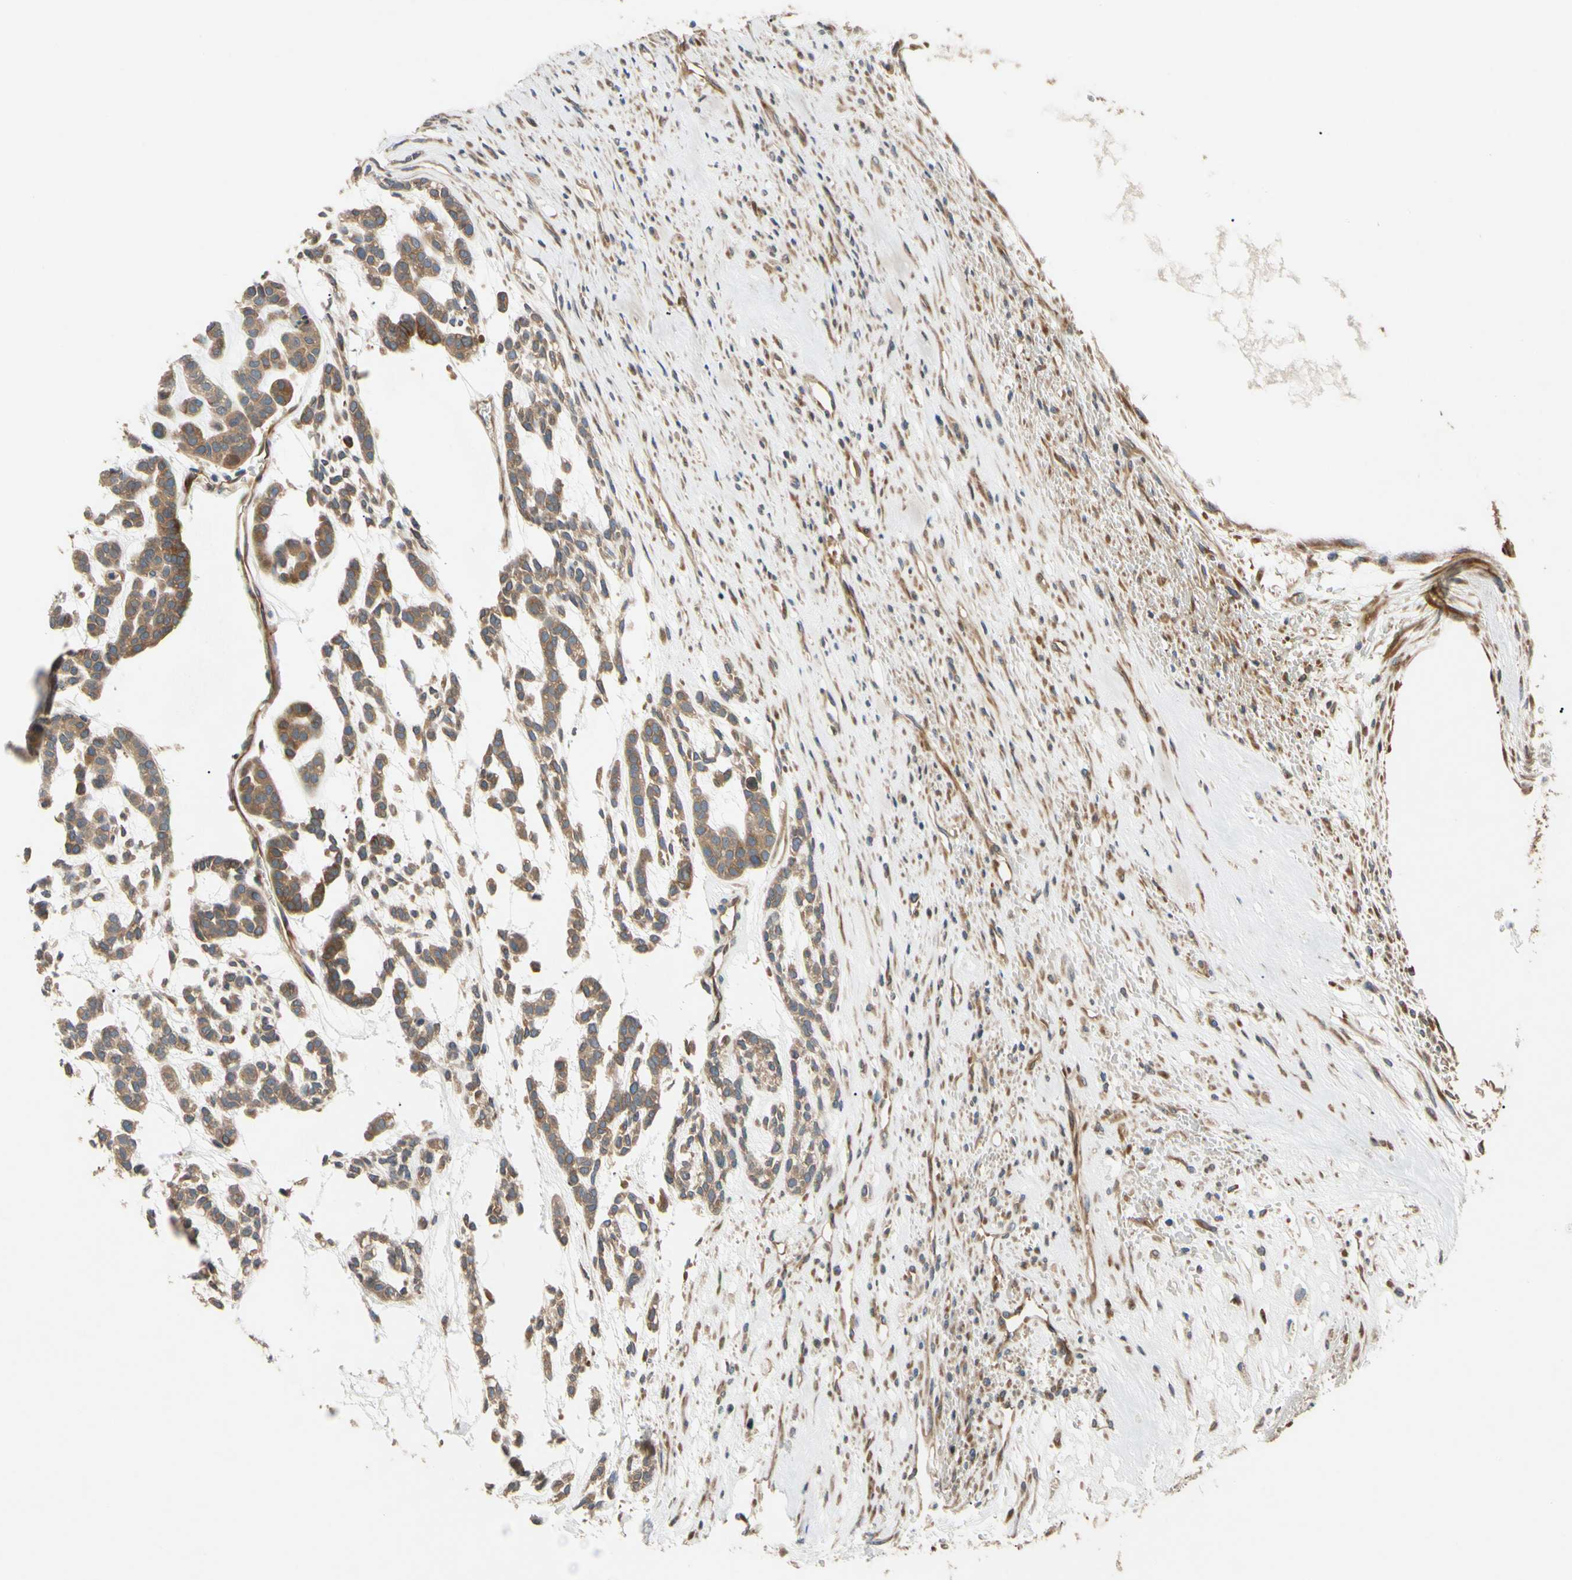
{"staining": {"intensity": "moderate", "quantity": ">75%", "location": "cytoplasmic/membranous"}, "tissue": "head and neck cancer", "cell_type": "Tumor cells", "image_type": "cancer", "snomed": [{"axis": "morphology", "description": "Adenocarcinoma, NOS"}, {"axis": "morphology", "description": "Adenoma, NOS"}, {"axis": "topography", "description": "Head-Neck"}], "caption": "Protein analysis of head and neck cancer (adenocarcinoma) tissue reveals moderate cytoplasmic/membranous staining in approximately >75% of tumor cells.", "gene": "SPTLC1", "patient": {"sex": "female", "age": 55}}